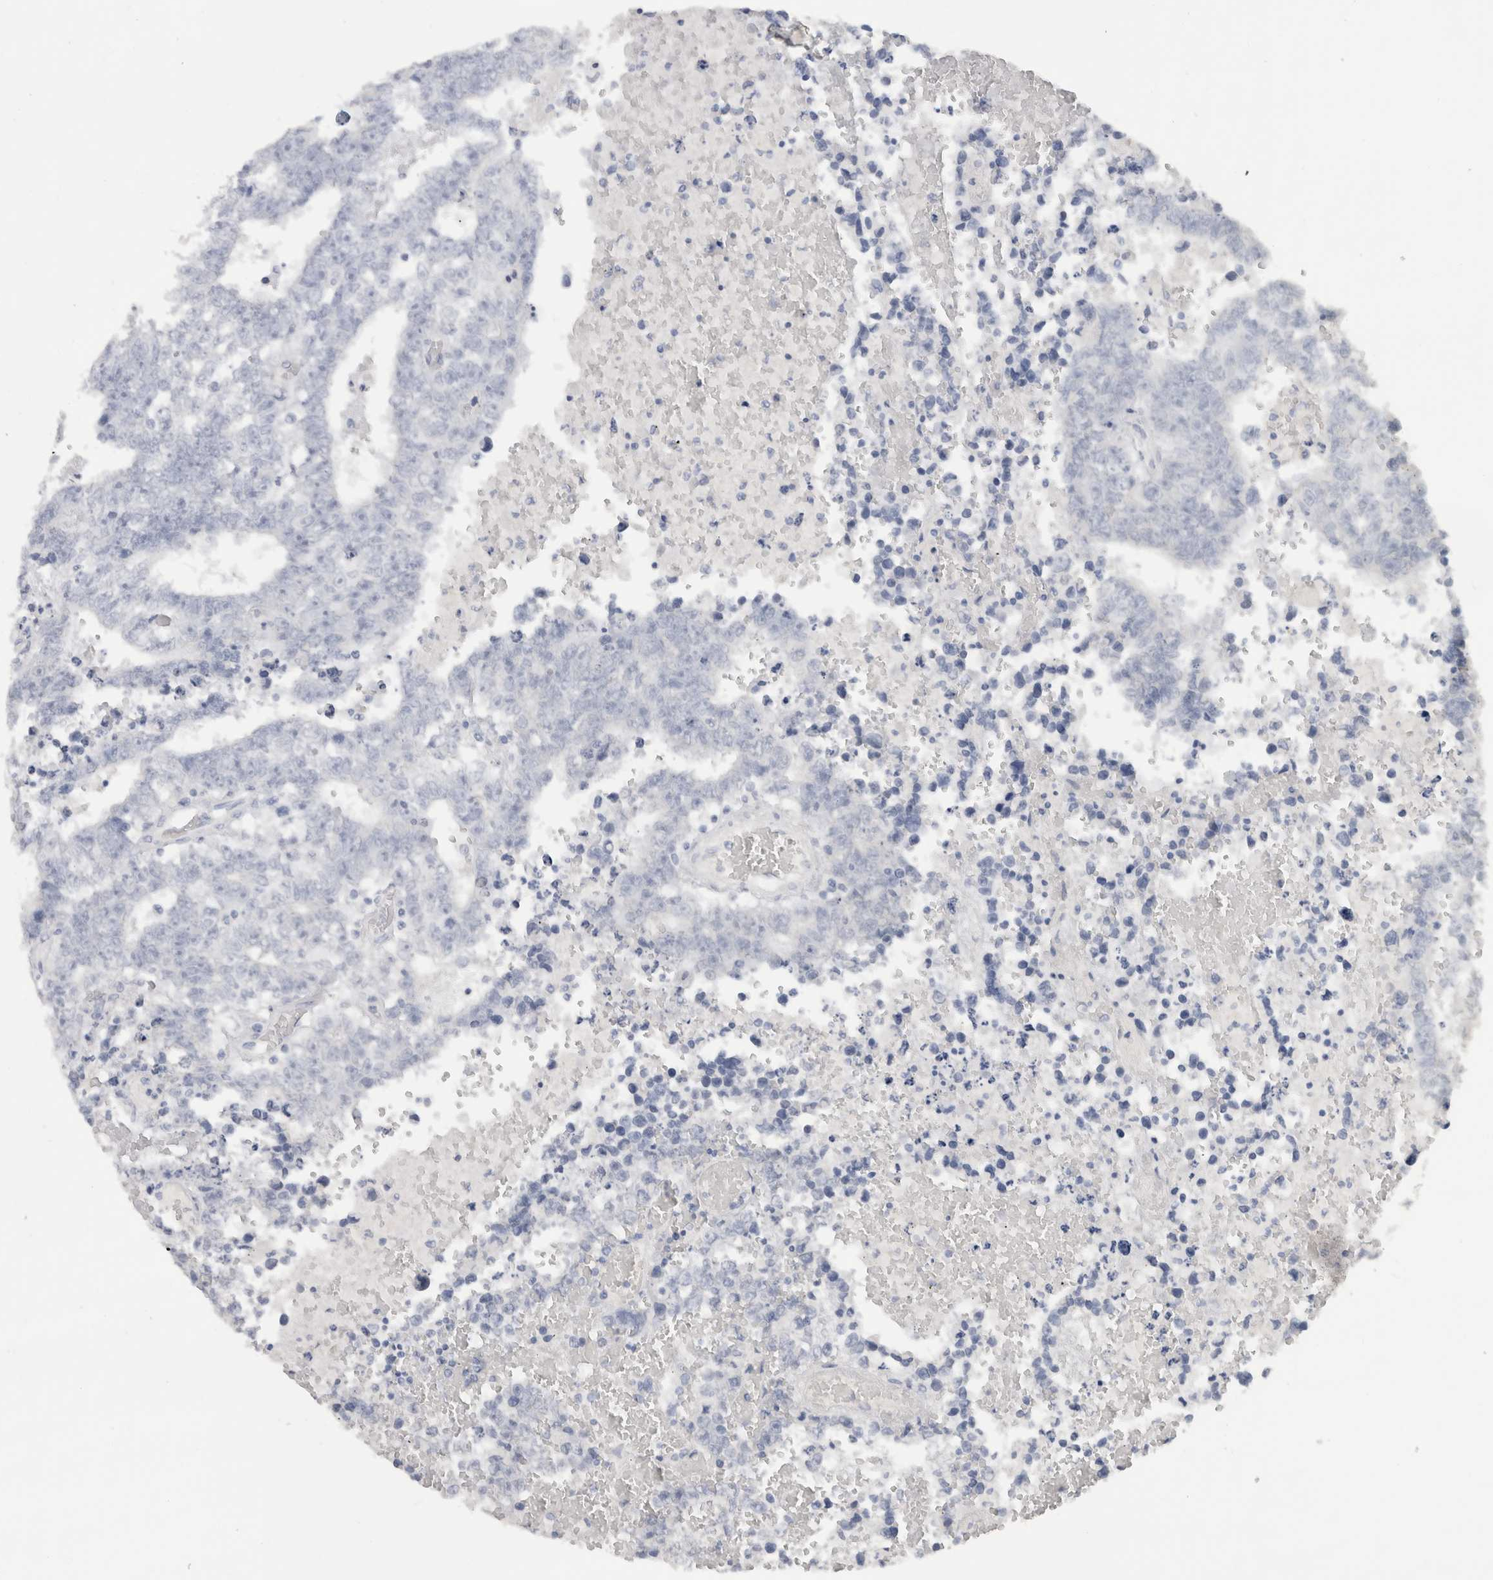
{"staining": {"intensity": "negative", "quantity": "none", "location": "none"}, "tissue": "testis cancer", "cell_type": "Tumor cells", "image_type": "cancer", "snomed": [{"axis": "morphology", "description": "Carcinoma, Embryonal, NOS"}, {"axis": "topography", "description": "Testis"}], "caption": "The immunohistochemistry photomicrograph has no significant positivity in tumor cells of testis cancer tissue. (DAB immunohistochemistry (IHC), high magnification).", "gene": "SLC6A1", "patient": {"sex": "male", "age": 25}}